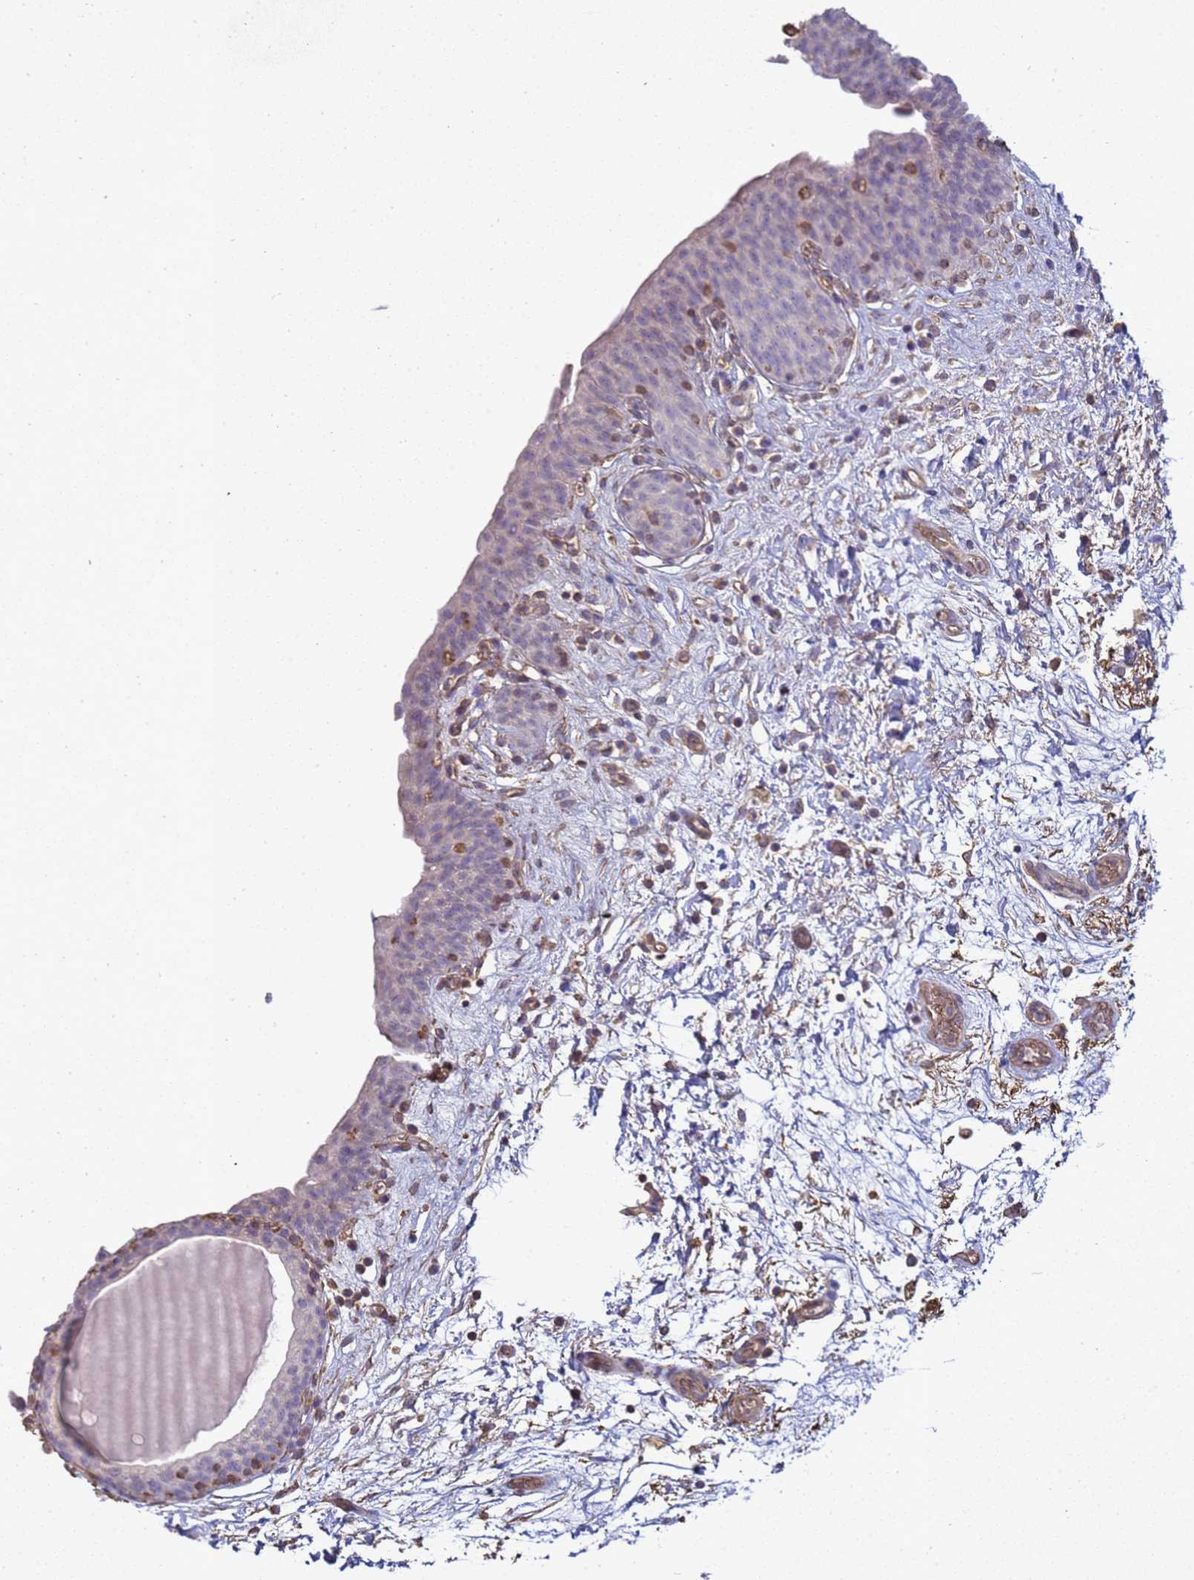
{"staining": {"intensity": "negative", "quantity": "none", "location": "none"}, "tissue": "urinary bladder", "cell_type": "Urothelial cells", "image_type": "normal", "snomed": [{"axis": "morphology", "description": "Normal tissue, NOS"}, {"axis": "topography", "description": "Urinary bladder"}], "caption": "IHC photomicrograph of benign urinary bladder stained for a protein (brown), which demonstrates no expression in urothelial cells.", "gene": "SGIP1", "patient": {"sex": "male", "age": 83}}